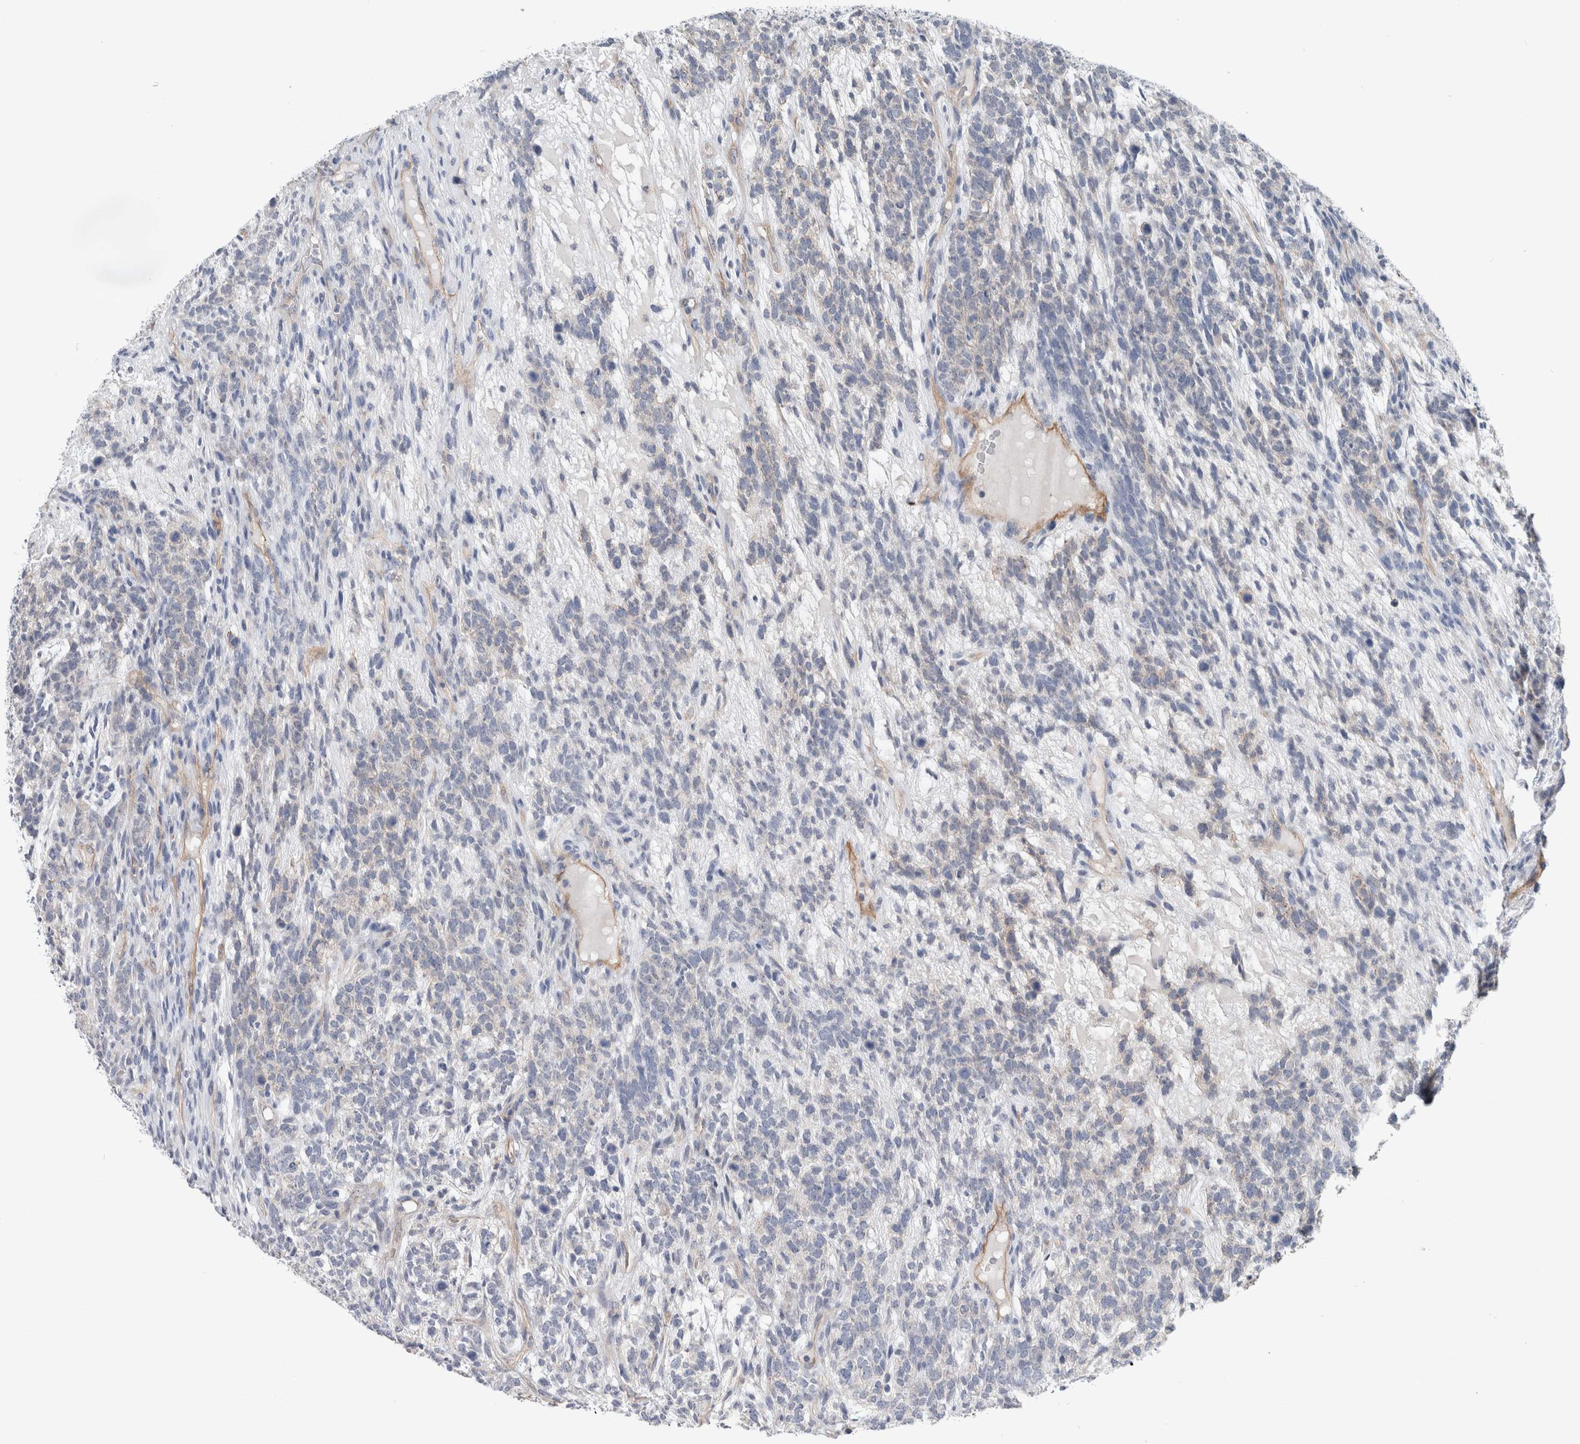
{"staining": {"intensity": "negative", "quantity": "none", "location": "none"}, "tissue": "testis cancer", "cell_type": "Tumor cells", "image_type": "cancer", "snomed": [{"axis": "morphology", "description": "Seminoma, NOS"}, {"axis": "morphology", "description": "Carcinoma, Embryonal, NOS"}, {"axis": "topography", "description": "Testis"}], "caption": "DAB immunohistochemical staining of human testis cancer (embryonal carcinoma) demonstrates no significant staining in tumor cells. (DAB IHC, high magnification).", "gene": "BCAM", "patient": {"sex": "male", "age": 28}}